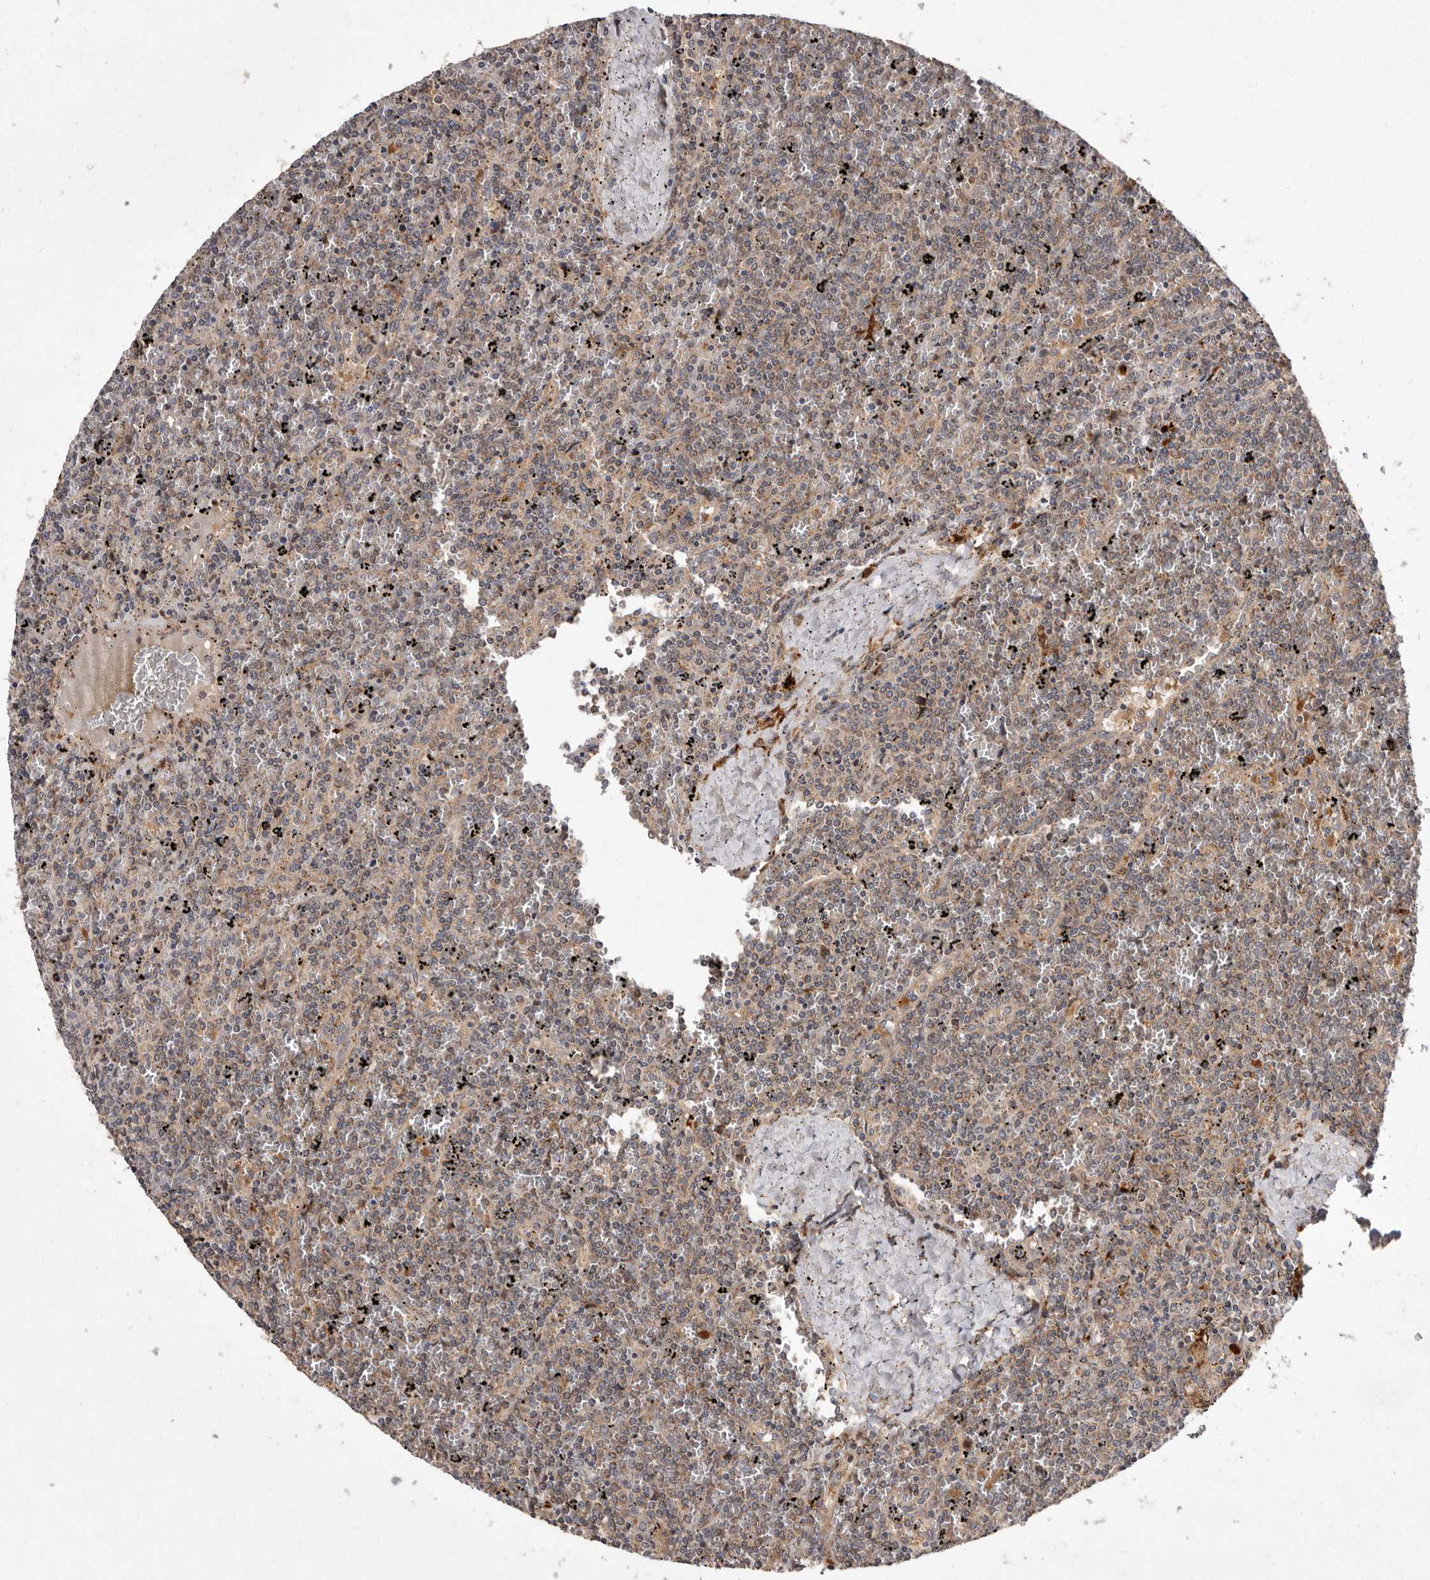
{"staining": {"intensity": "weak", "quantity": ">75%", "location": "cytoplasmic/membranous"}, "tissue": "lymphoma", "cell_type": "Tumor cells", "image_type": "cancer", "snomed": [{"axis": "morphology", "description": "Malignant lymphoma, non-Hodgkin's type, Low grade"}, {"axis": "topography", "description": "Spleen"}], "caption": "Immunohistochemical staining of malignant lymphoma, non-Hodgkin's type (low-grade) displays weak cytoplasmic/membranous protein expression in about >75% of tumor cells. (DAB (3,3'-diaminobenzidine) IHC with brightfield microscopy, high magnification).", "gene": "FLAD1", "patient": {"sex": "female", "age": 19}}